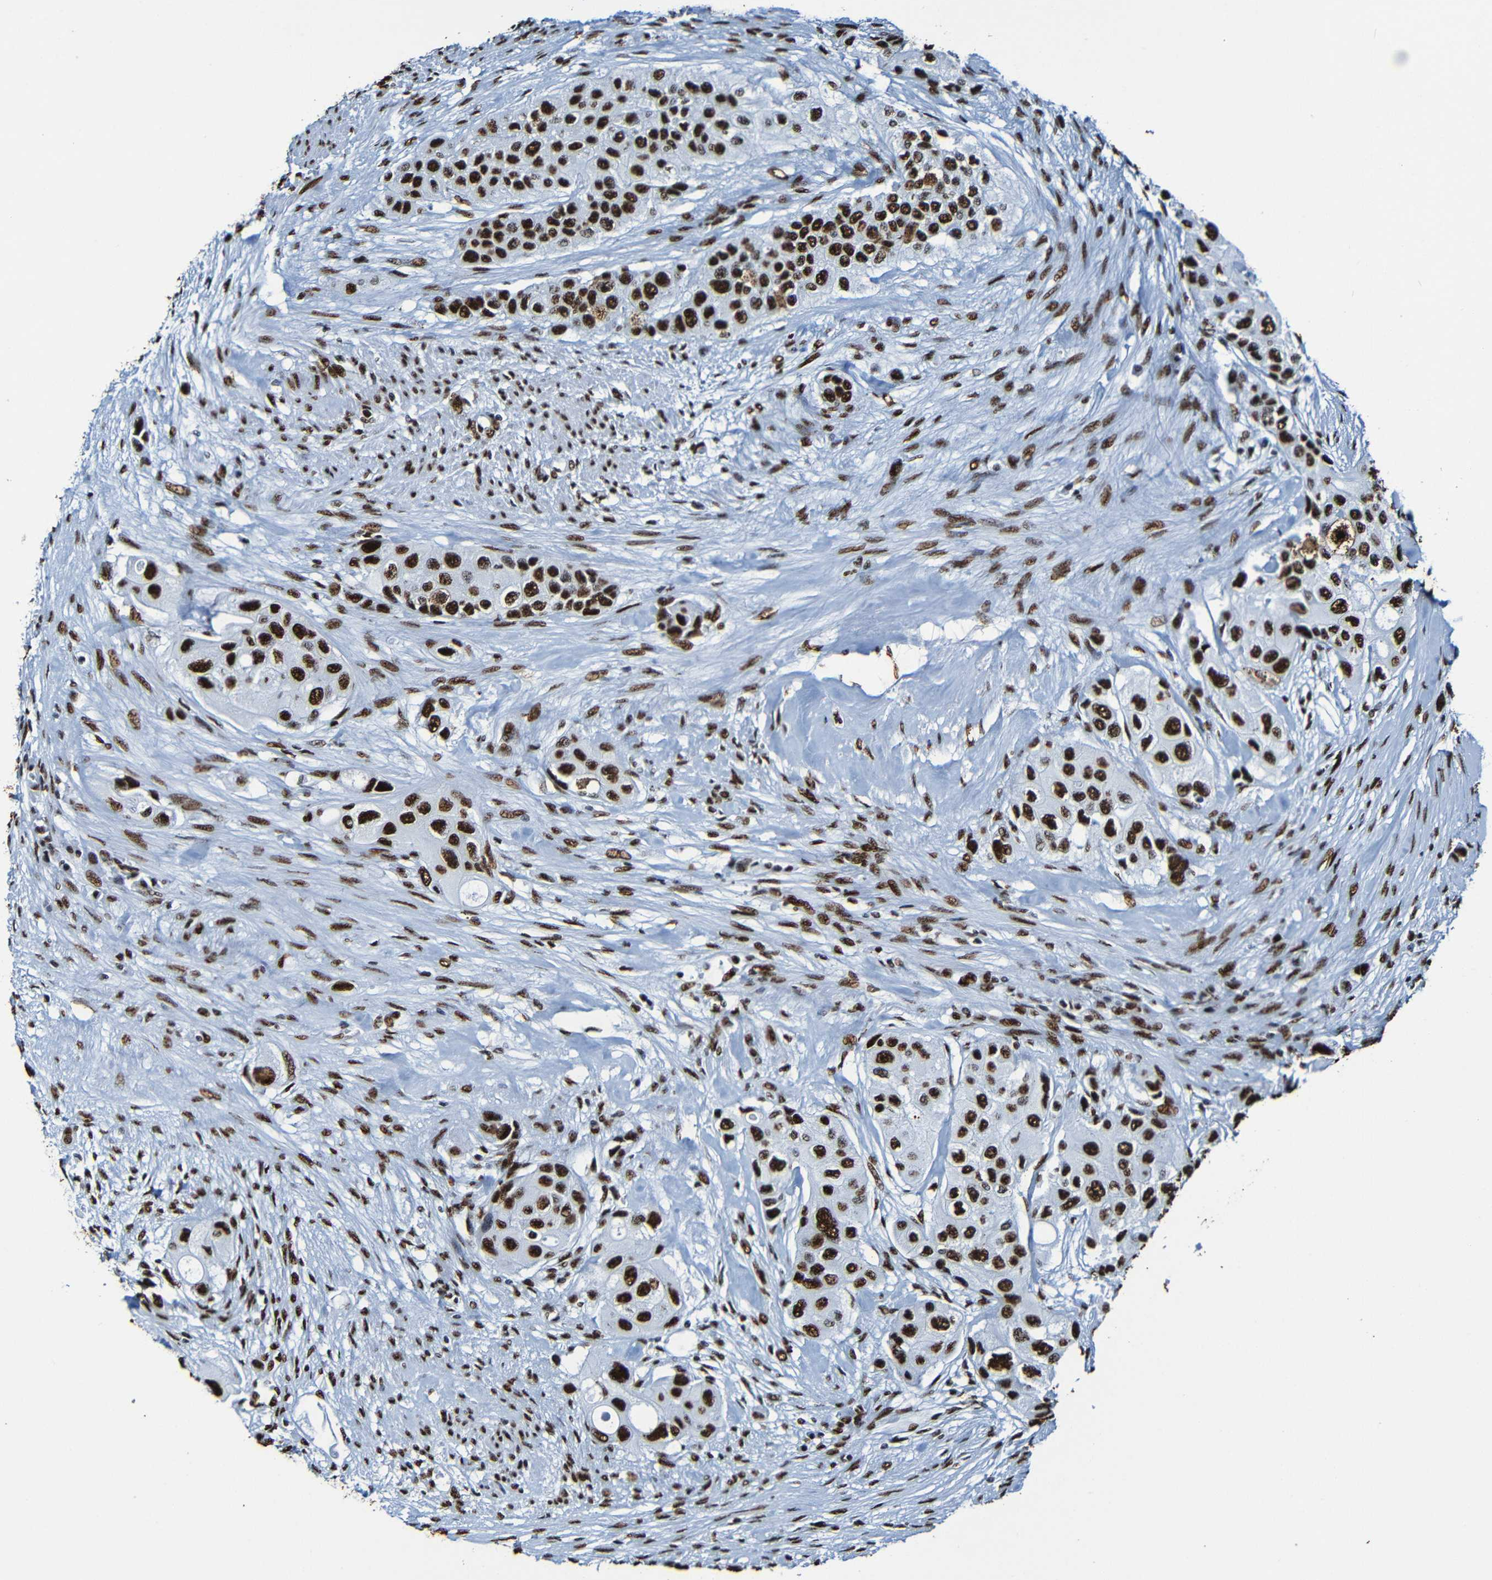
{"staining": {"intensity": "strong", "quantity": ">75%", "location": "nuclear"}, "tissue": "urothelial cancer", "cell_type": "Tumor cells", "image_type": "cancer", "snomed": [{"axis": "morphology", "description": "Urothelial carcinoma, High grade"}, {"axis": "topography", "description": "Urinary bladder"}], "caption": "Urothelial cancer tissue demonstrates strong nuclear staining in about >75% of tumor cells", "gene": "SRSF3", "patient": {"sex": "female", "age": 56}}